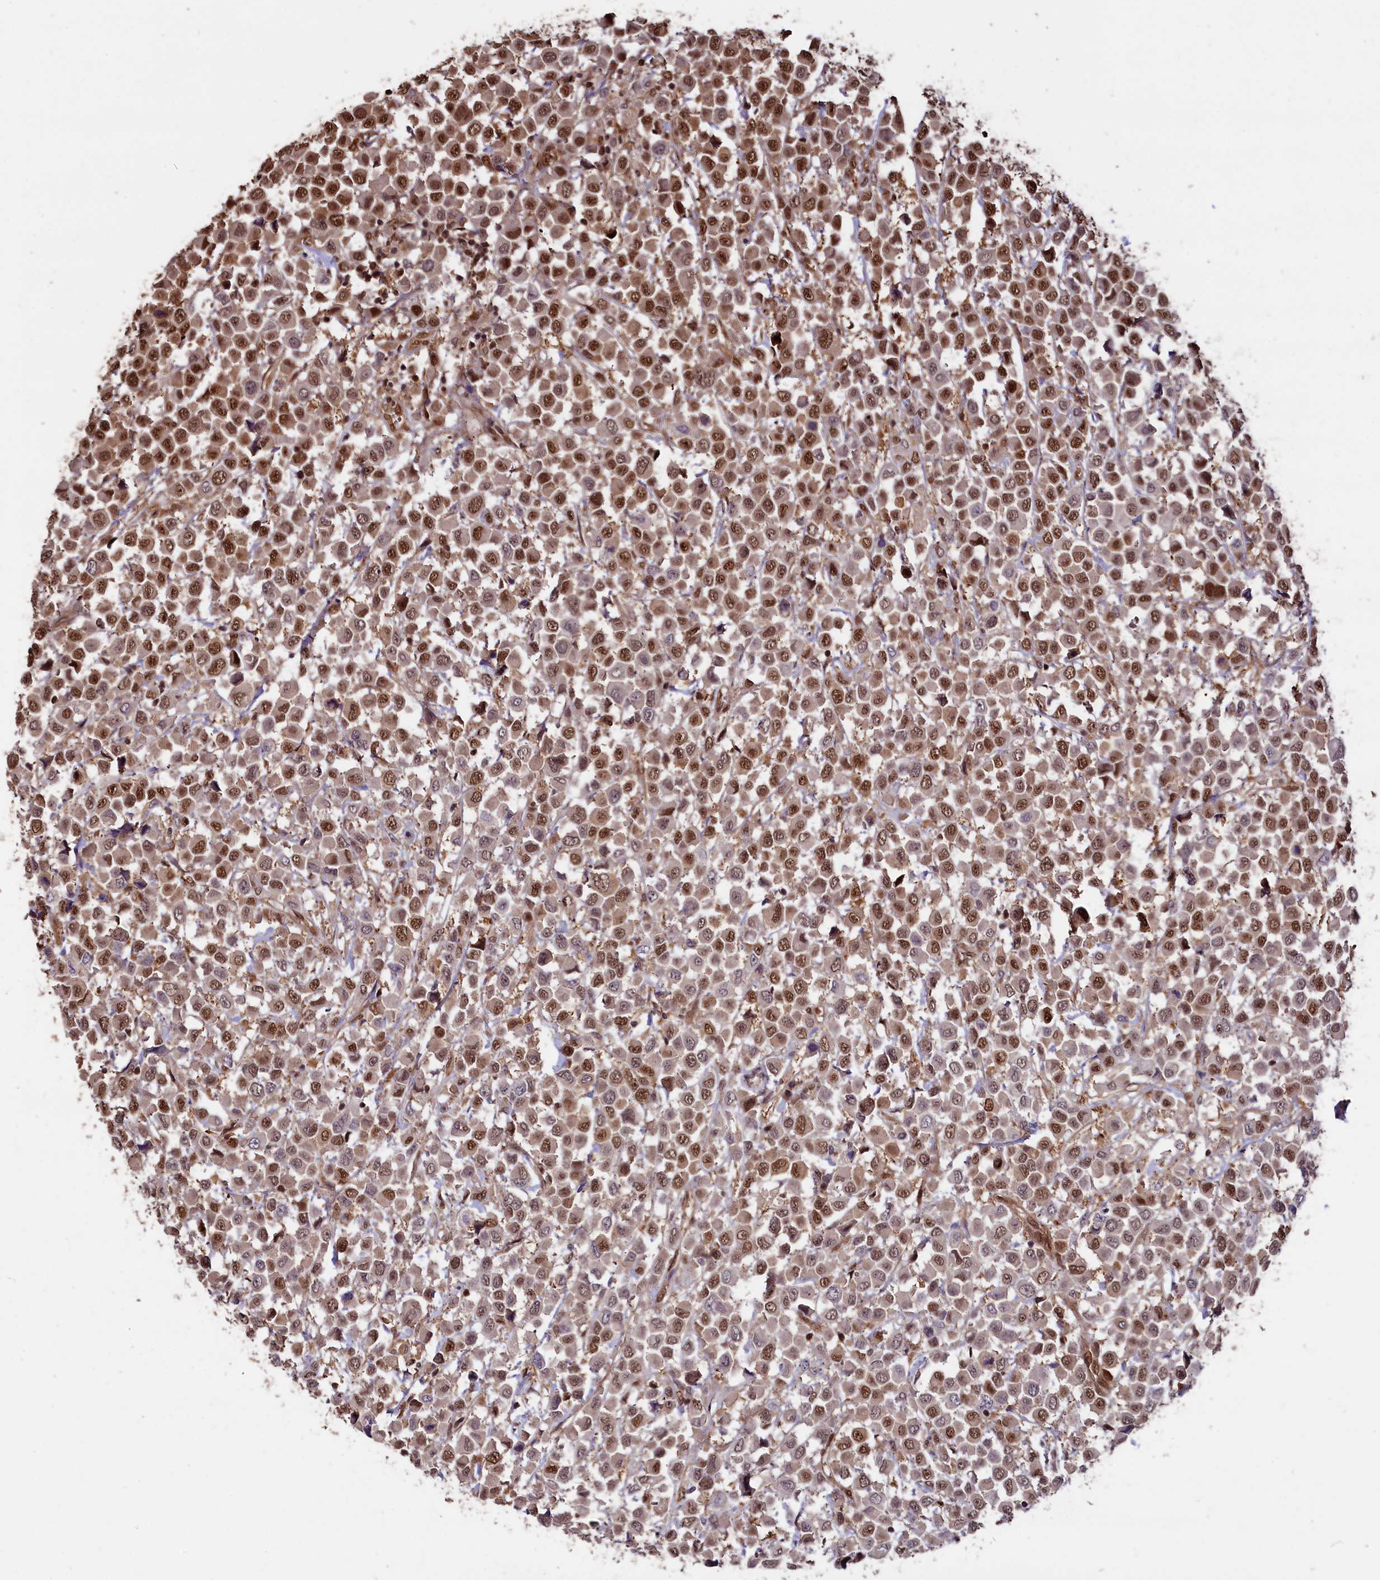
{"staining": {"intensity": "moderate", "quantity": ">75%", "location": "nuclear"}, "tissue": "breast cancer", "cell_type": "Tumor cells", "image_type": "cancer", "snomed": [{"axis": "morphology", "description": "Duct carcinoma"}, {"axis": "topography", "description": "Breast"}], "caption": "Immunohistochemical staining of breast cancer displays medium levels of moderate nuclear positivity in about >75% of tumor cells.", "gene": "ADRM1", "patient": {"sex": "female", "age": 61}}